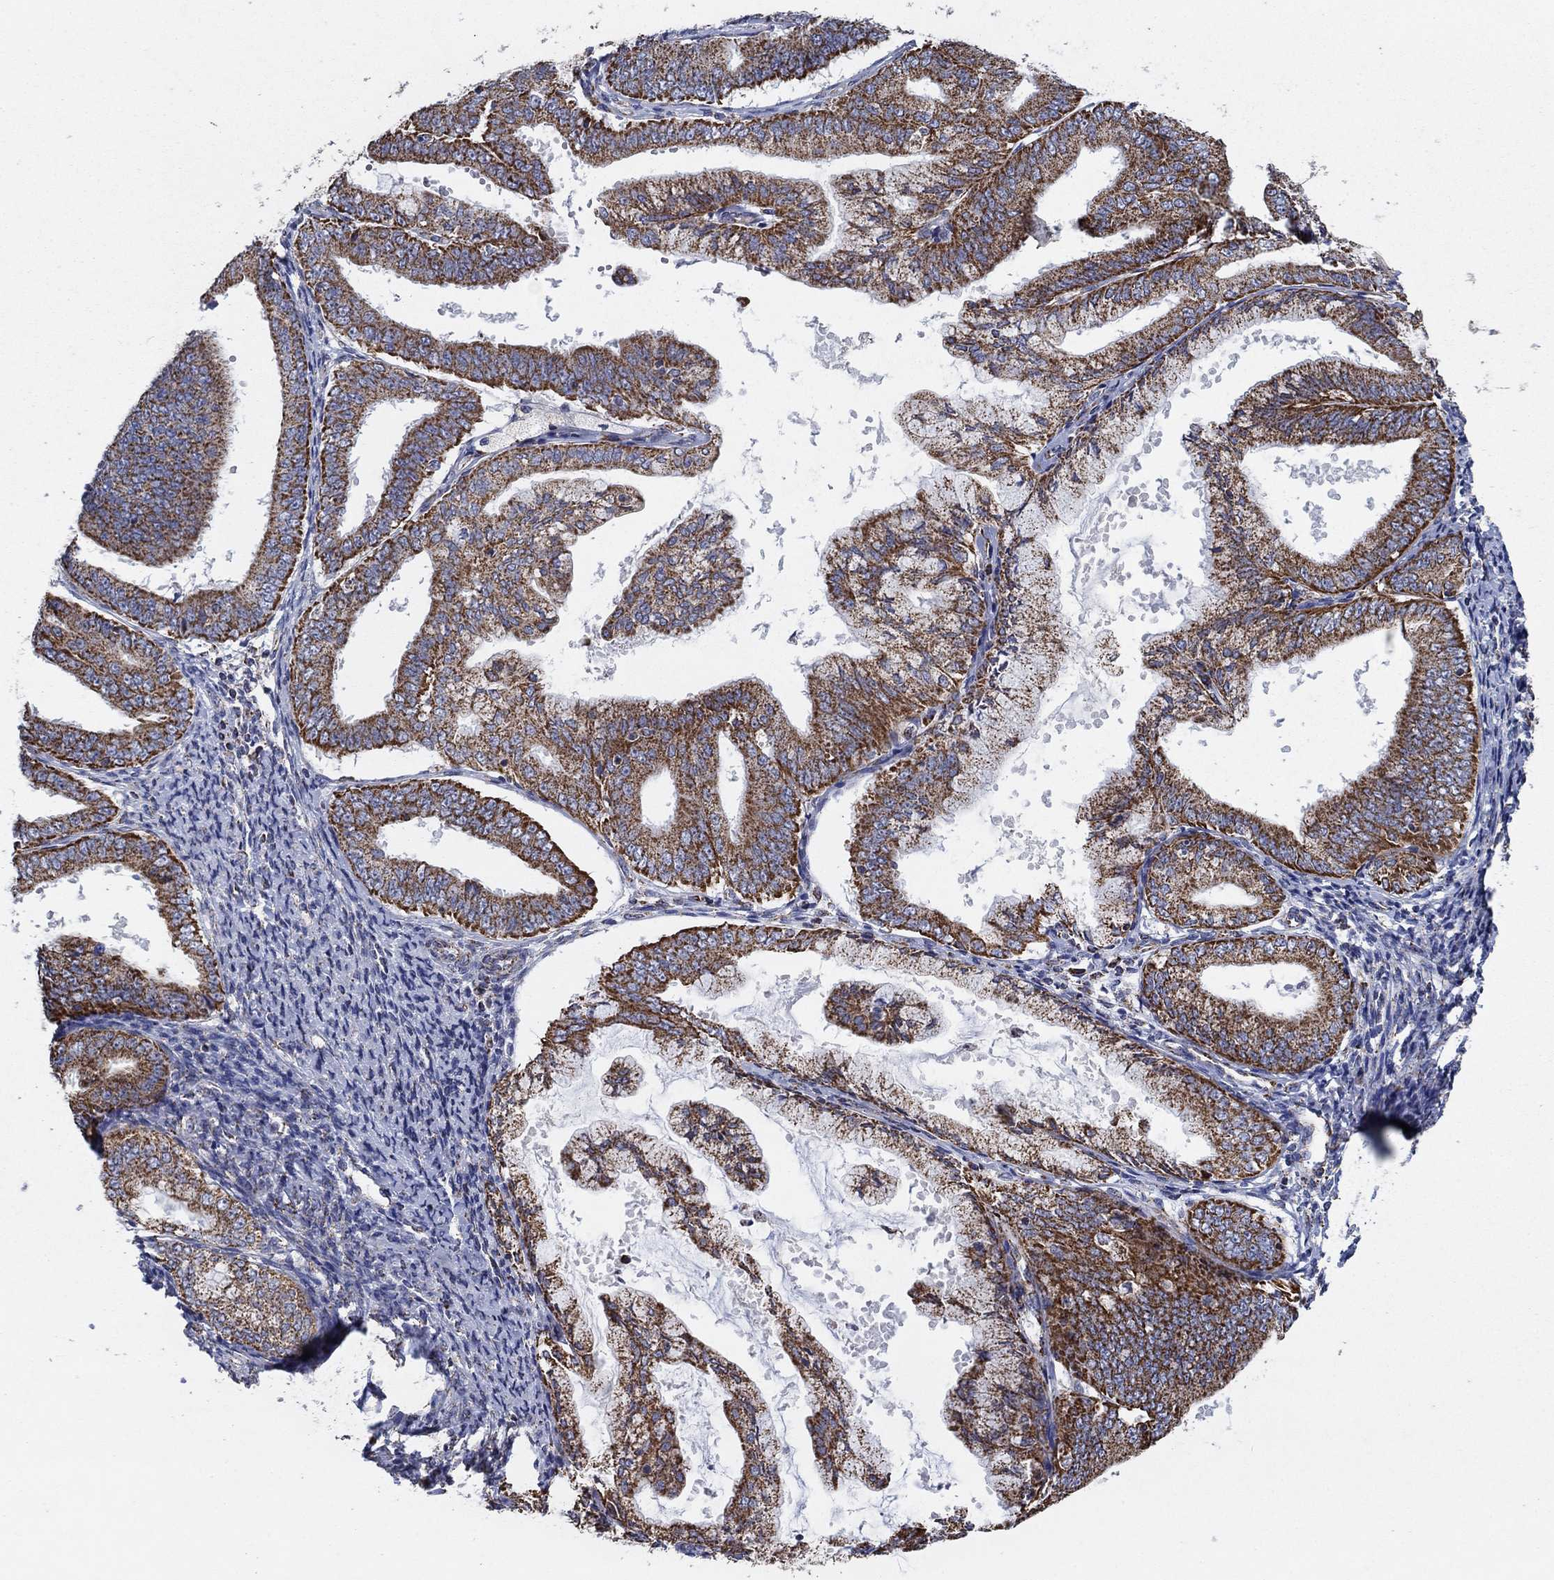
{"staining": {"intensity": "strong", "quantity": "25%-75%", "location": "cytoplasmic/membranous"}, "tissue": "endometrial cancer", "cell_type": "Tumor cells", "image_type": "cancer", "snomed": [{"axis": "morphology", "description": "Adenocarcinoma, NOS"}, {"axis": "topography", "description": "Endometrium"}], "caption": "About 25%-75% of tumor cells in endometrial cancer display strong cytoplasmic/membranous protein positivity as visualized by brown immunohistochemical staining.", "gene": "C9orf85", "patient": {"sex": "female", "age": 63}}